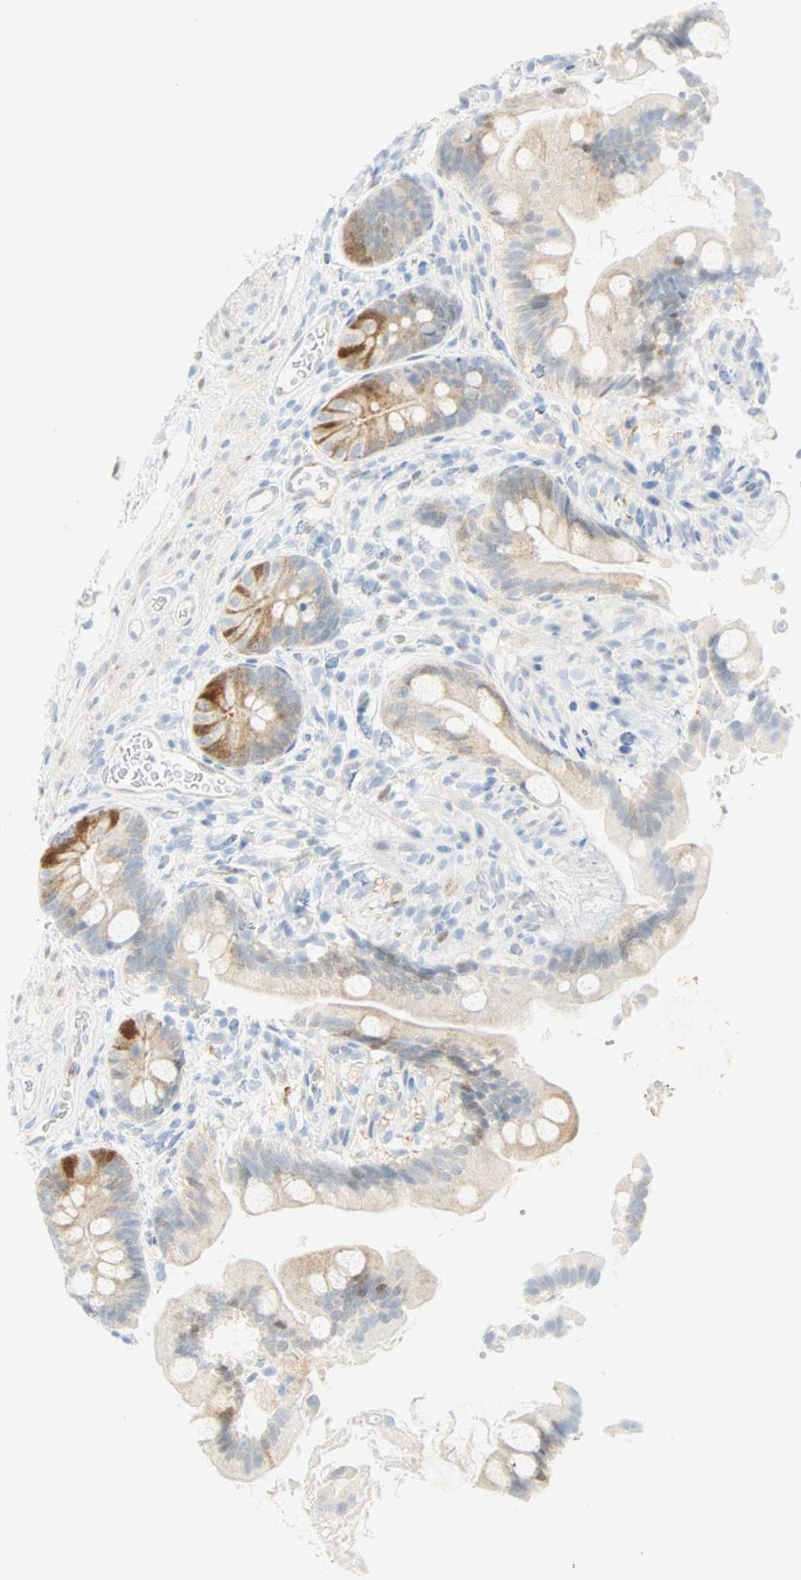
{"staining": {"intensity": "moderate", "quantity": "25%-75%", "location": "cytoplasmic/membranous"}, "tissue": "small intestine", "cell_type": "Glandular cells", "image_type": "normal", "snomed": [{"axis": "morphology", "description": "Normal tissue, NOS"}, {"axis": "topography", "description": "Small intestine"}], "caption": "DAB immunohistochemical staining of benign human small intestine exhibits moderate cytoplasmic/membranous protein expression in approximately 25%-75% of glandular cells.", "gene": "SELENBP1", "patient": {"sex": "female", "age": 56}}